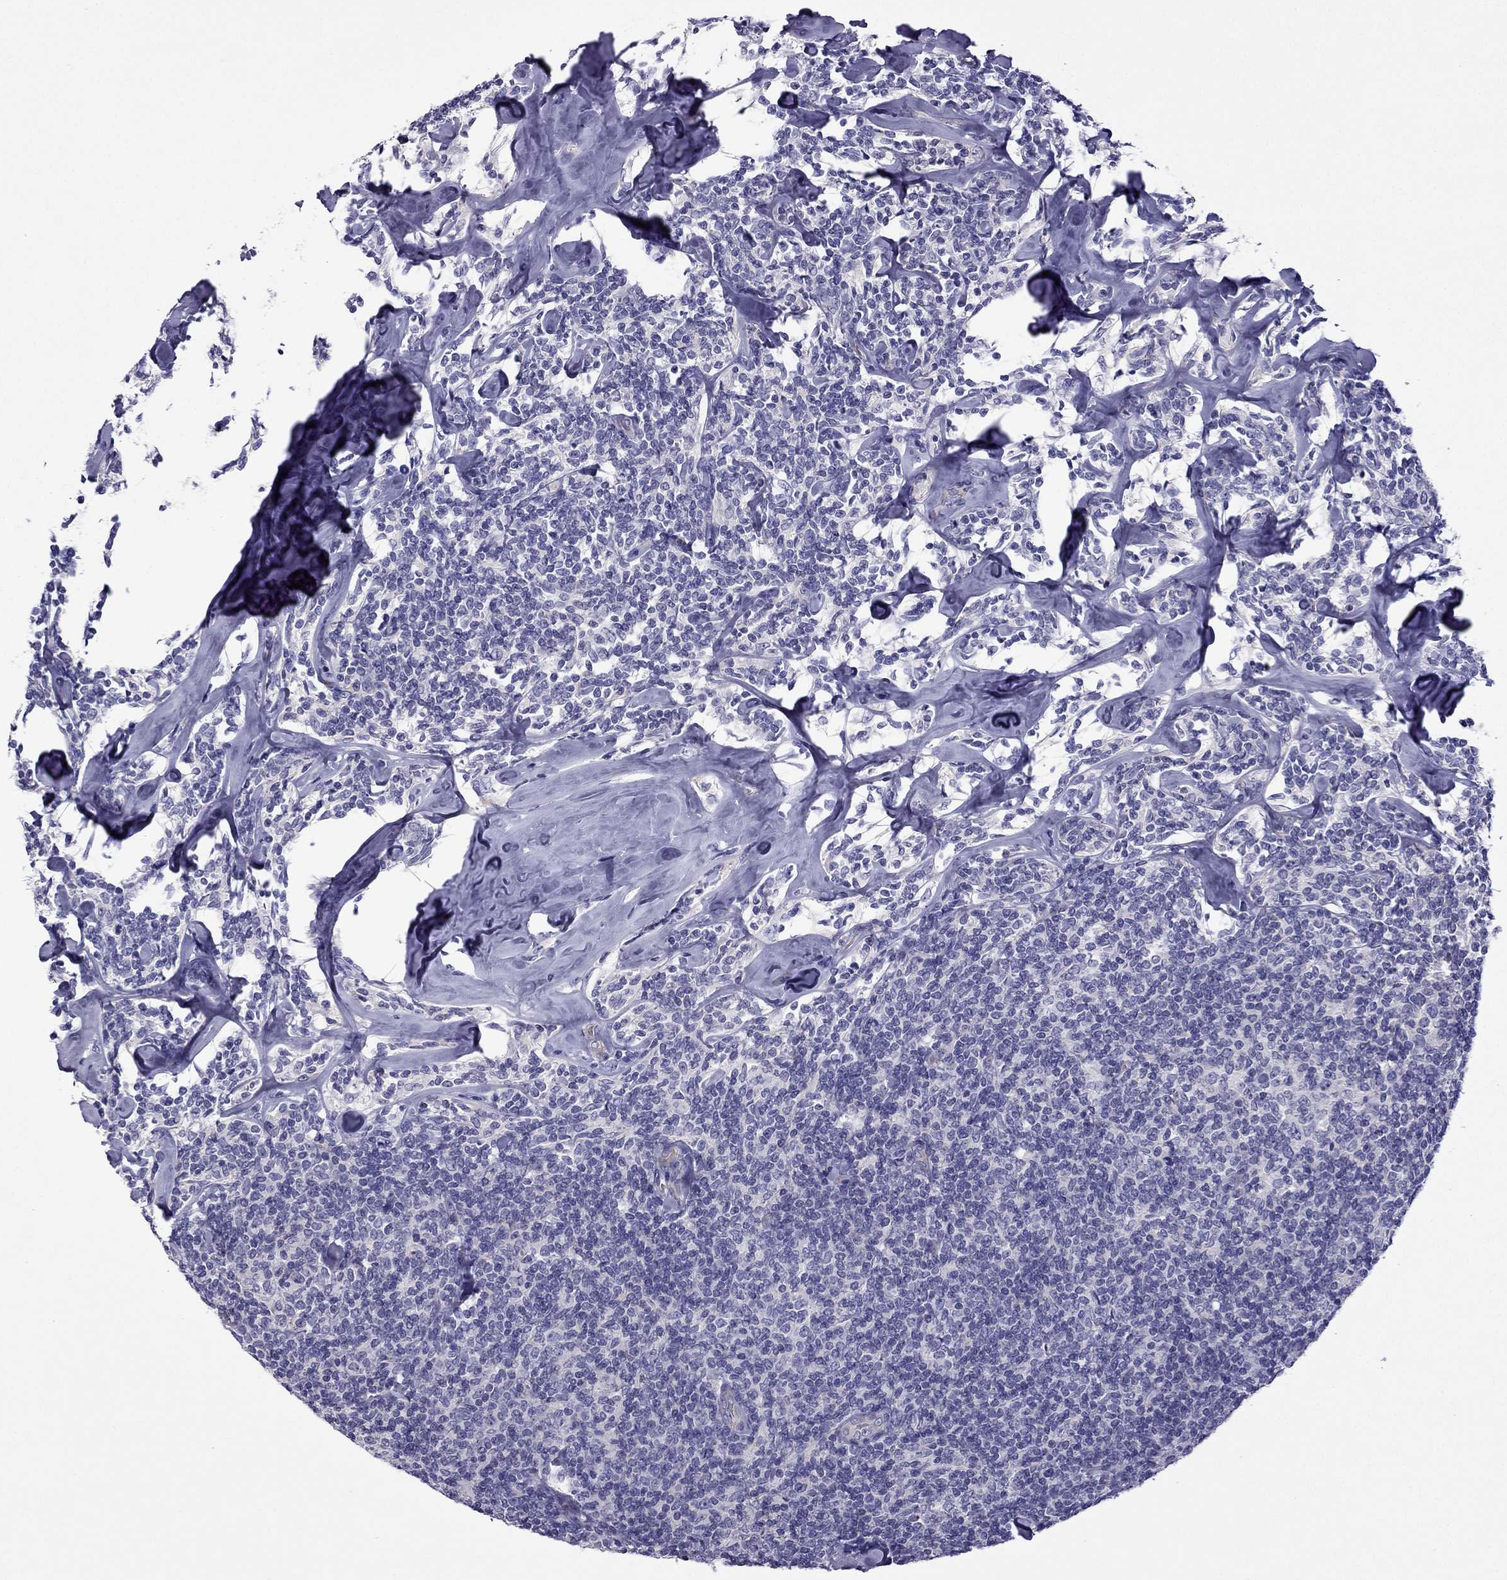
{"staining": {"intensity": "negative", "quantity": "none", "location": "none"}, "tissue": "lymphoma", "cell_type": "Tumor cells", "image_type": "cancer", "snomed": [{"axis": "morphology", "description": "Malignant lymphoma, non-Hodgkin's type, Low grade"}, {"axis": "topography", "description": "Lymph node"}], "caption": "IHC of lymphoma shows no expression in tumor cells.", "gene": "GJA8", "patient": {"sex": "female", "age": 56}}